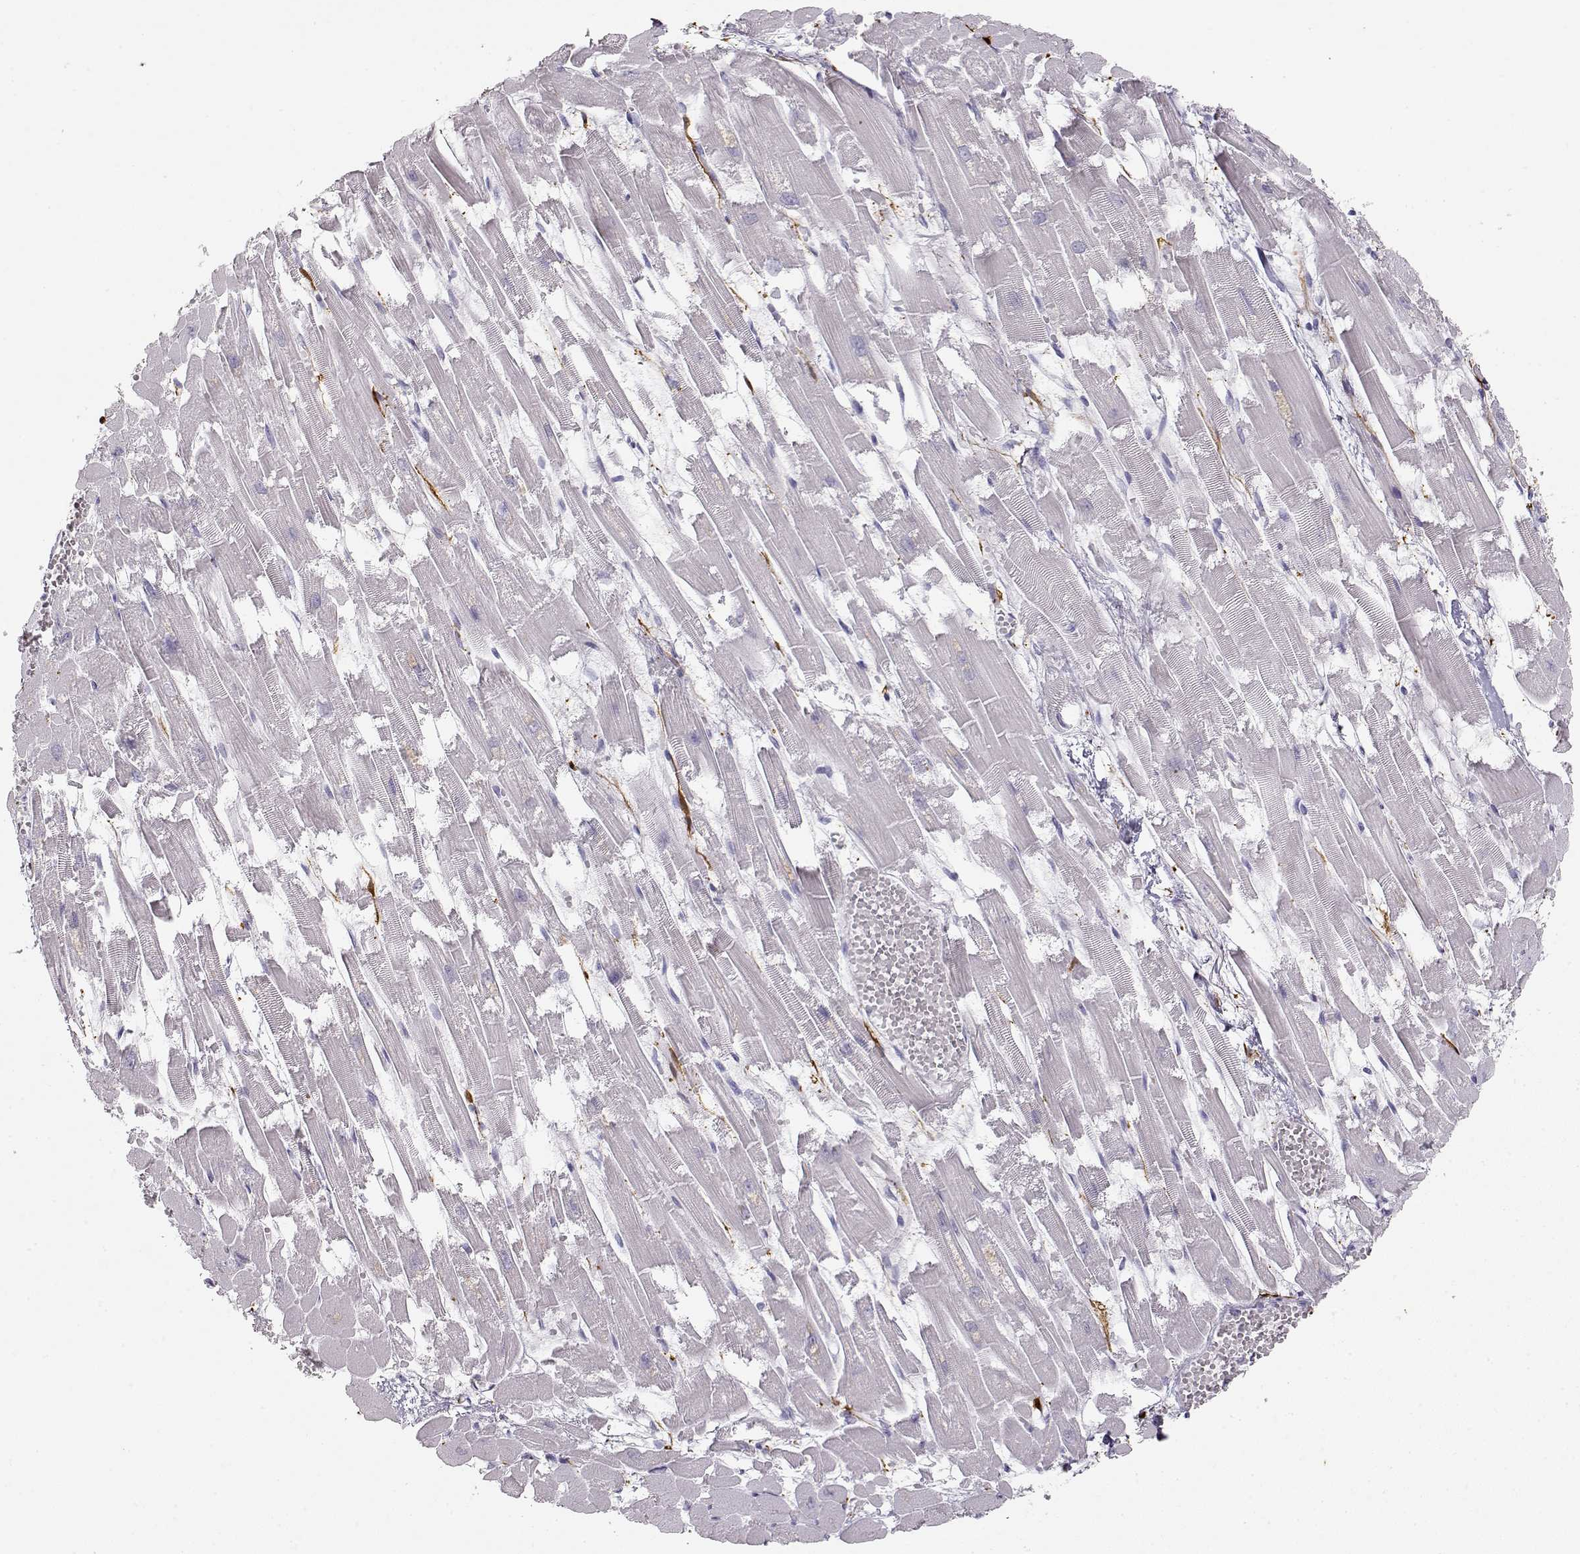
{"staining": {"intensity": "negative", "quantity": "none", "location": "none"}, "tissue": "heart muscle", "cell_type": "Cardiomyocytes", "image_type": "normal", "snomed": [{"axis": "morphology", "description": "Normal tissue, NOS"}, {"axis": "topography", "description": "Heart"}], "caption": "Protein analysis of normal heart muscle reveals no significant staining in cardiomyocytes. The staining is performed using DAB brown chromogen with nuclei counter-stained in using hematoxylin.", "gene": "S100B", "patient": {"sex": "female", "age": 52}}